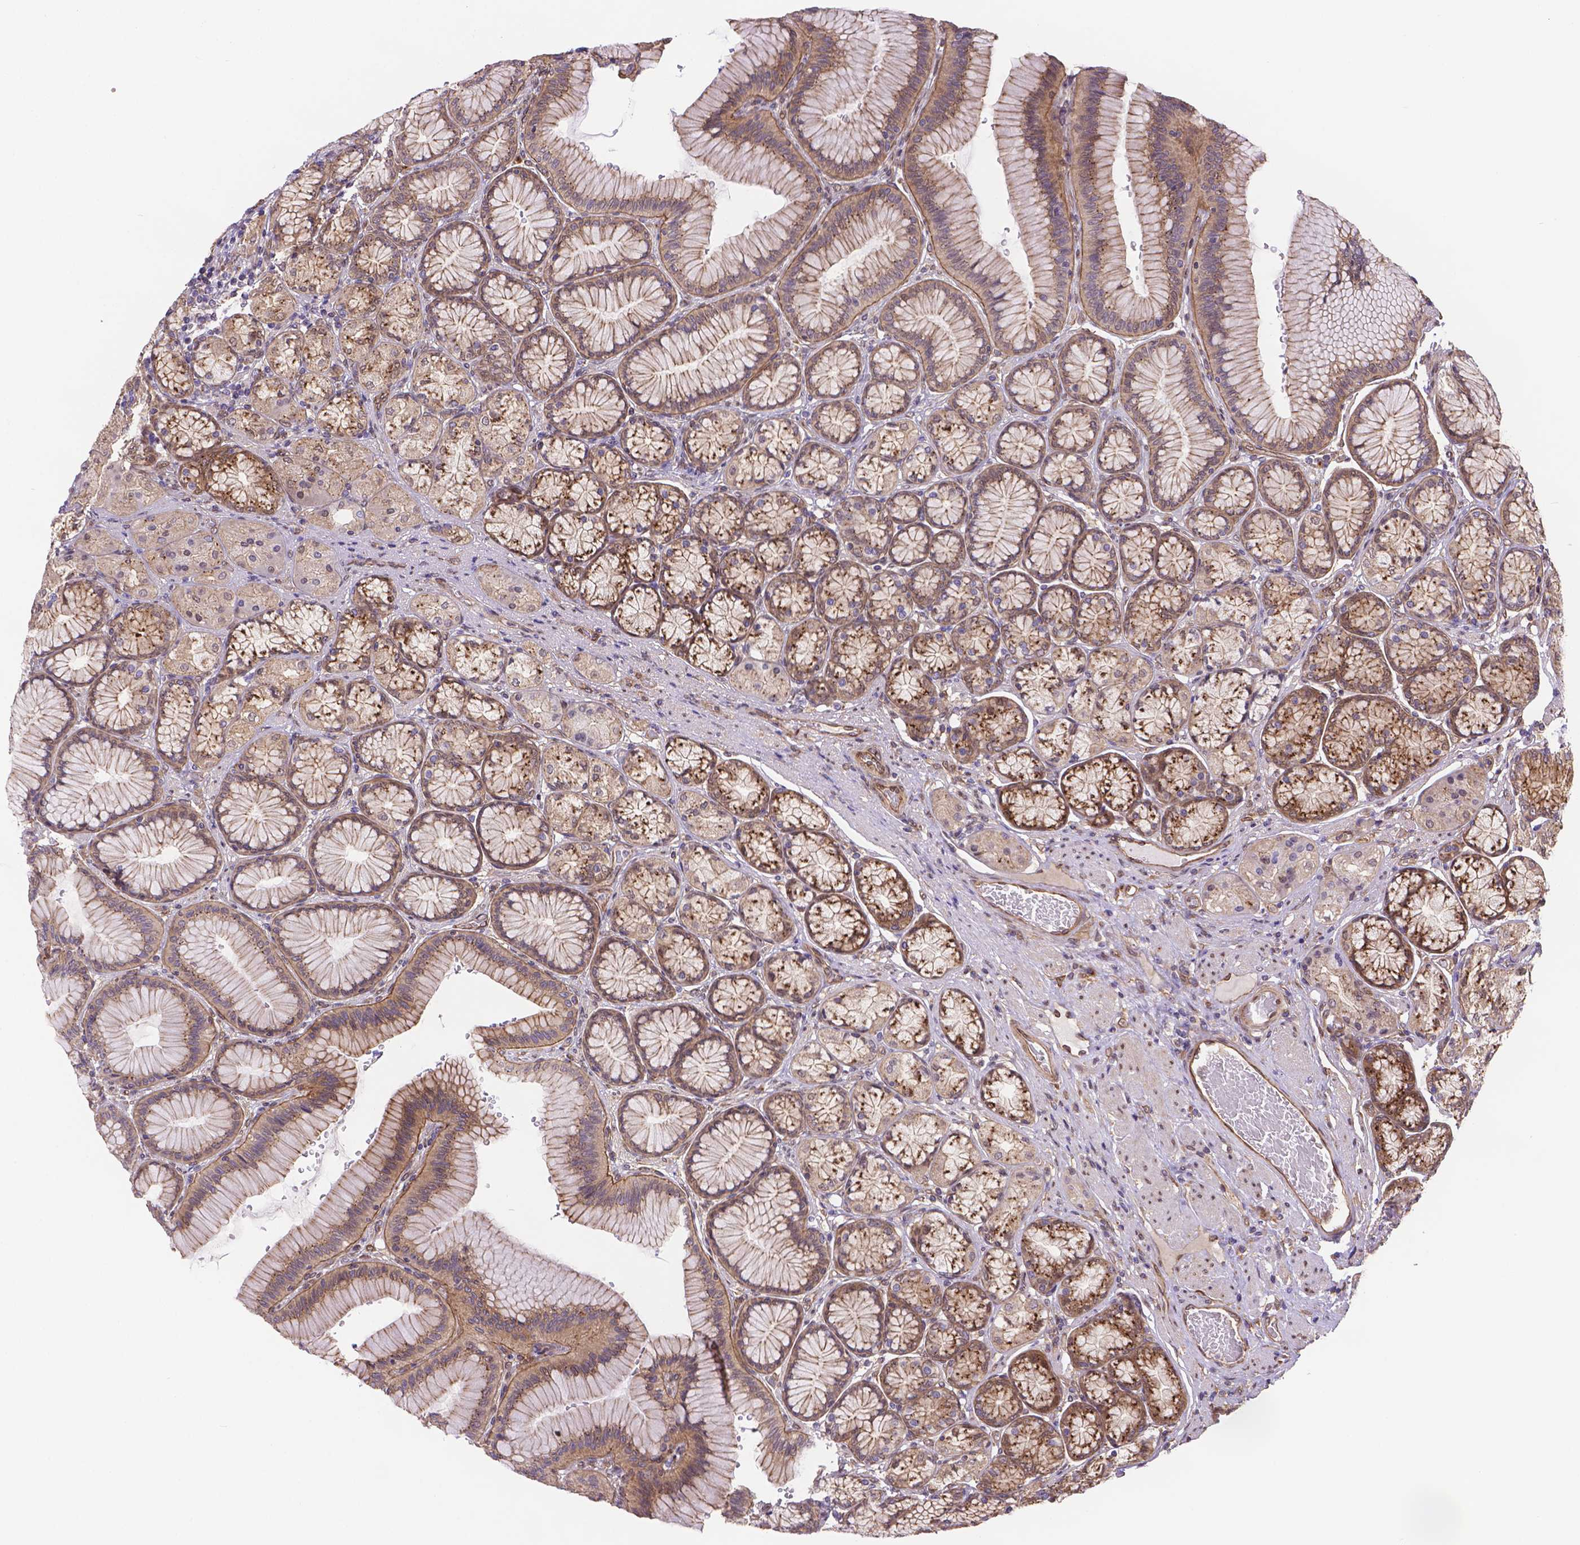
{"staining": {"intensity": "weak", "quantity": "25%-75%", "location": "cytoplasmic/membranous"}, "tissue": "stomach", "cell_type": "Glandular cells", "image_type": "normal", "snomed": [{"axis": "morphology", "description": "Normal tissue, NOS"}, {"axis": "morphology", "description": "Adenocarcinoma, NOS"}, {"axis": "morphology", "description": "Adenocarcinoma, High grade"}, {"axis": "topography", "description": "Stomach, upper"}, {"axis": "topography", "description": "Stomach"}], "caption": "Protein expression by IHC exhibits weak cytoplasmic/membranous expression in approximately 25%-75% of glandular cells in unremarkable stomach.", "gene": "YAP1", "patient": {"sex": "female", "age": 65}}